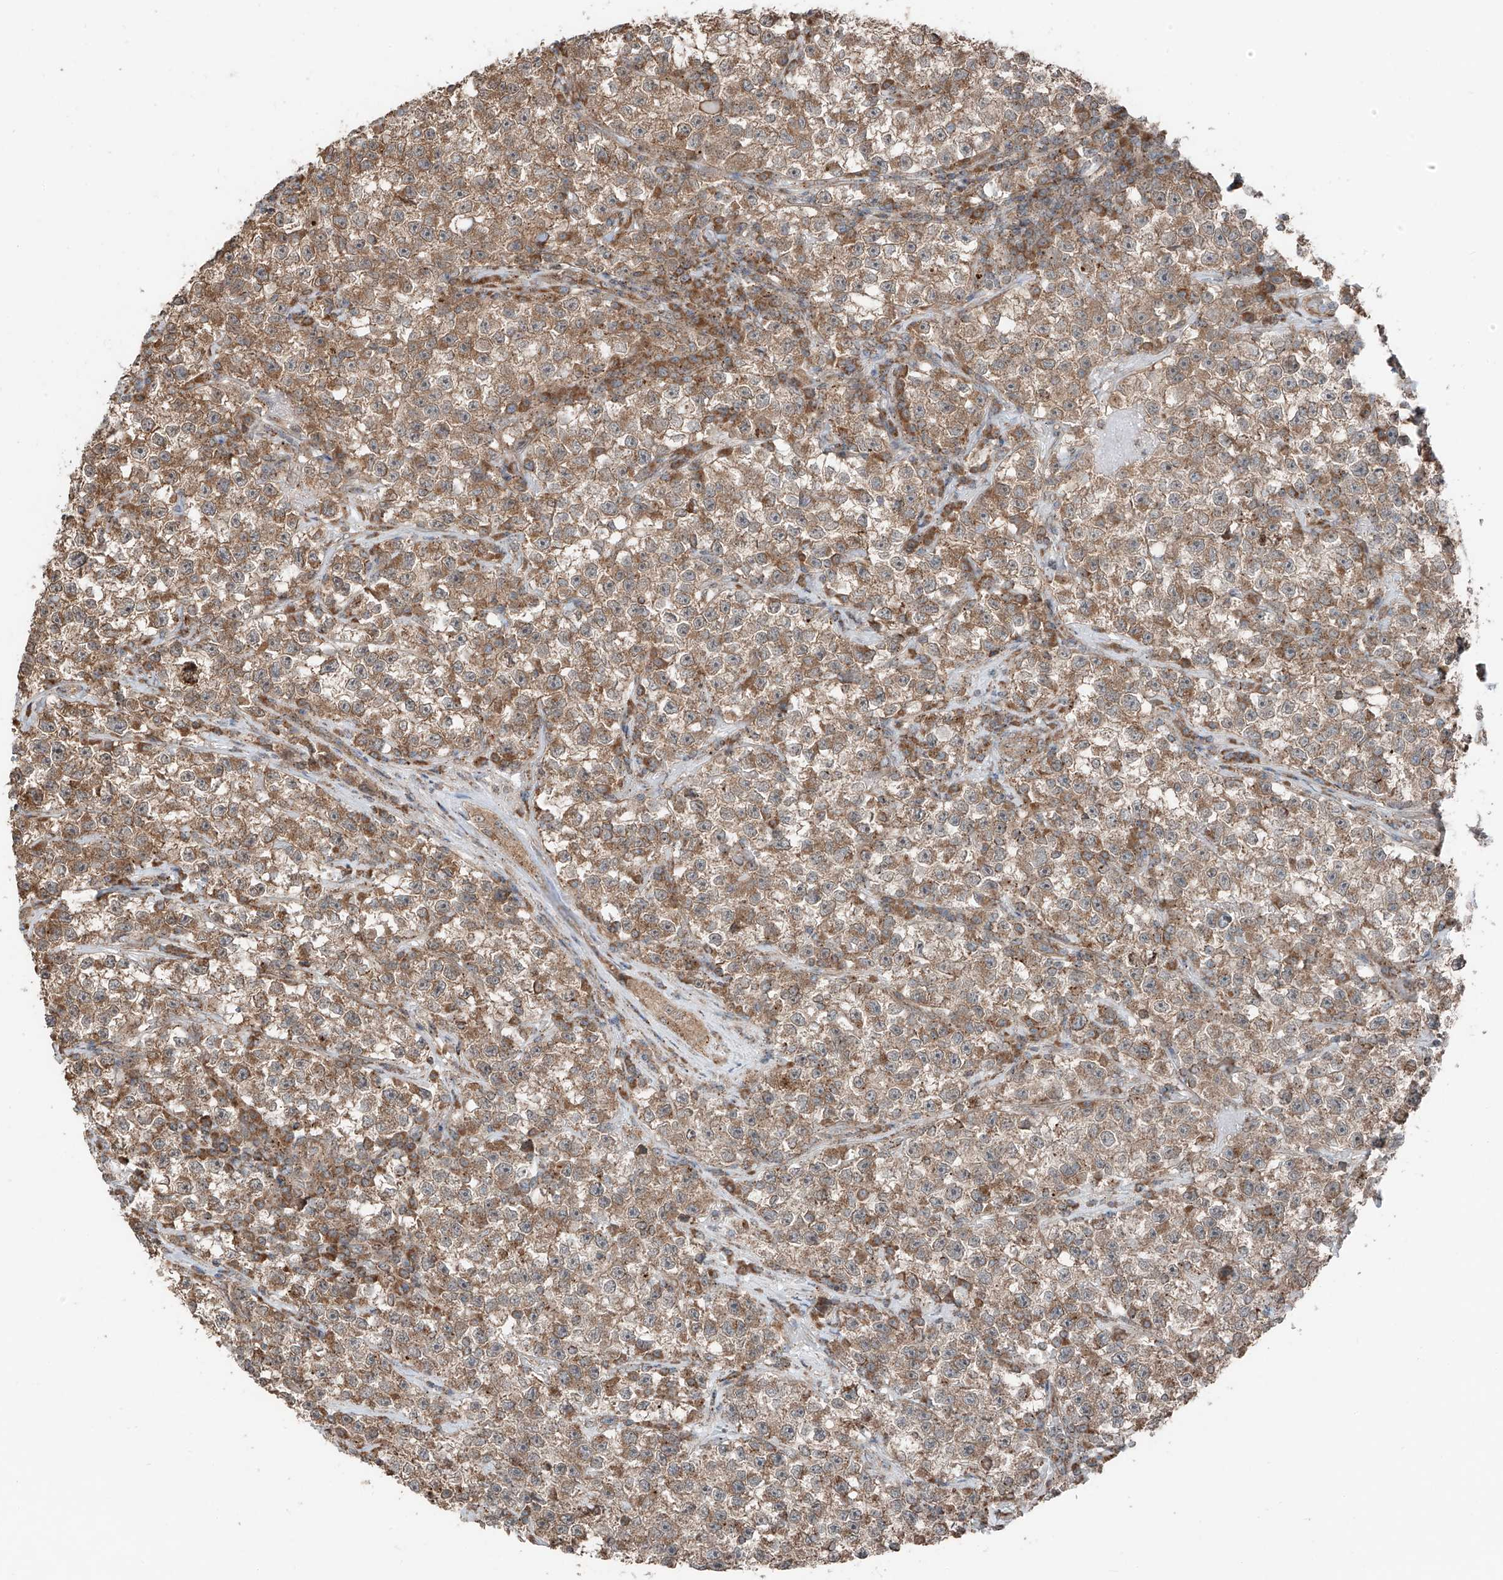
{"staining": {"intensity": "moderate", "quantity": ">75%", "location": "cytoplasmic/membranous"}, "tissue": "testis cancer", "cell_type": "Tumor cells", "image_type": "cancer", "snomed": [{"axis": "morphology", "description": "Seminoma, NOS"}, {"axis": "topography", "description": "Testis"}], "caption": "Protein analysis of seminoma (testis) tissue demonstrates moderate cytoplasmic/membranous expression in about >75% of tumor cells.", "gene": "CEP162", "patient": {"sex": "male", "age": 22}}